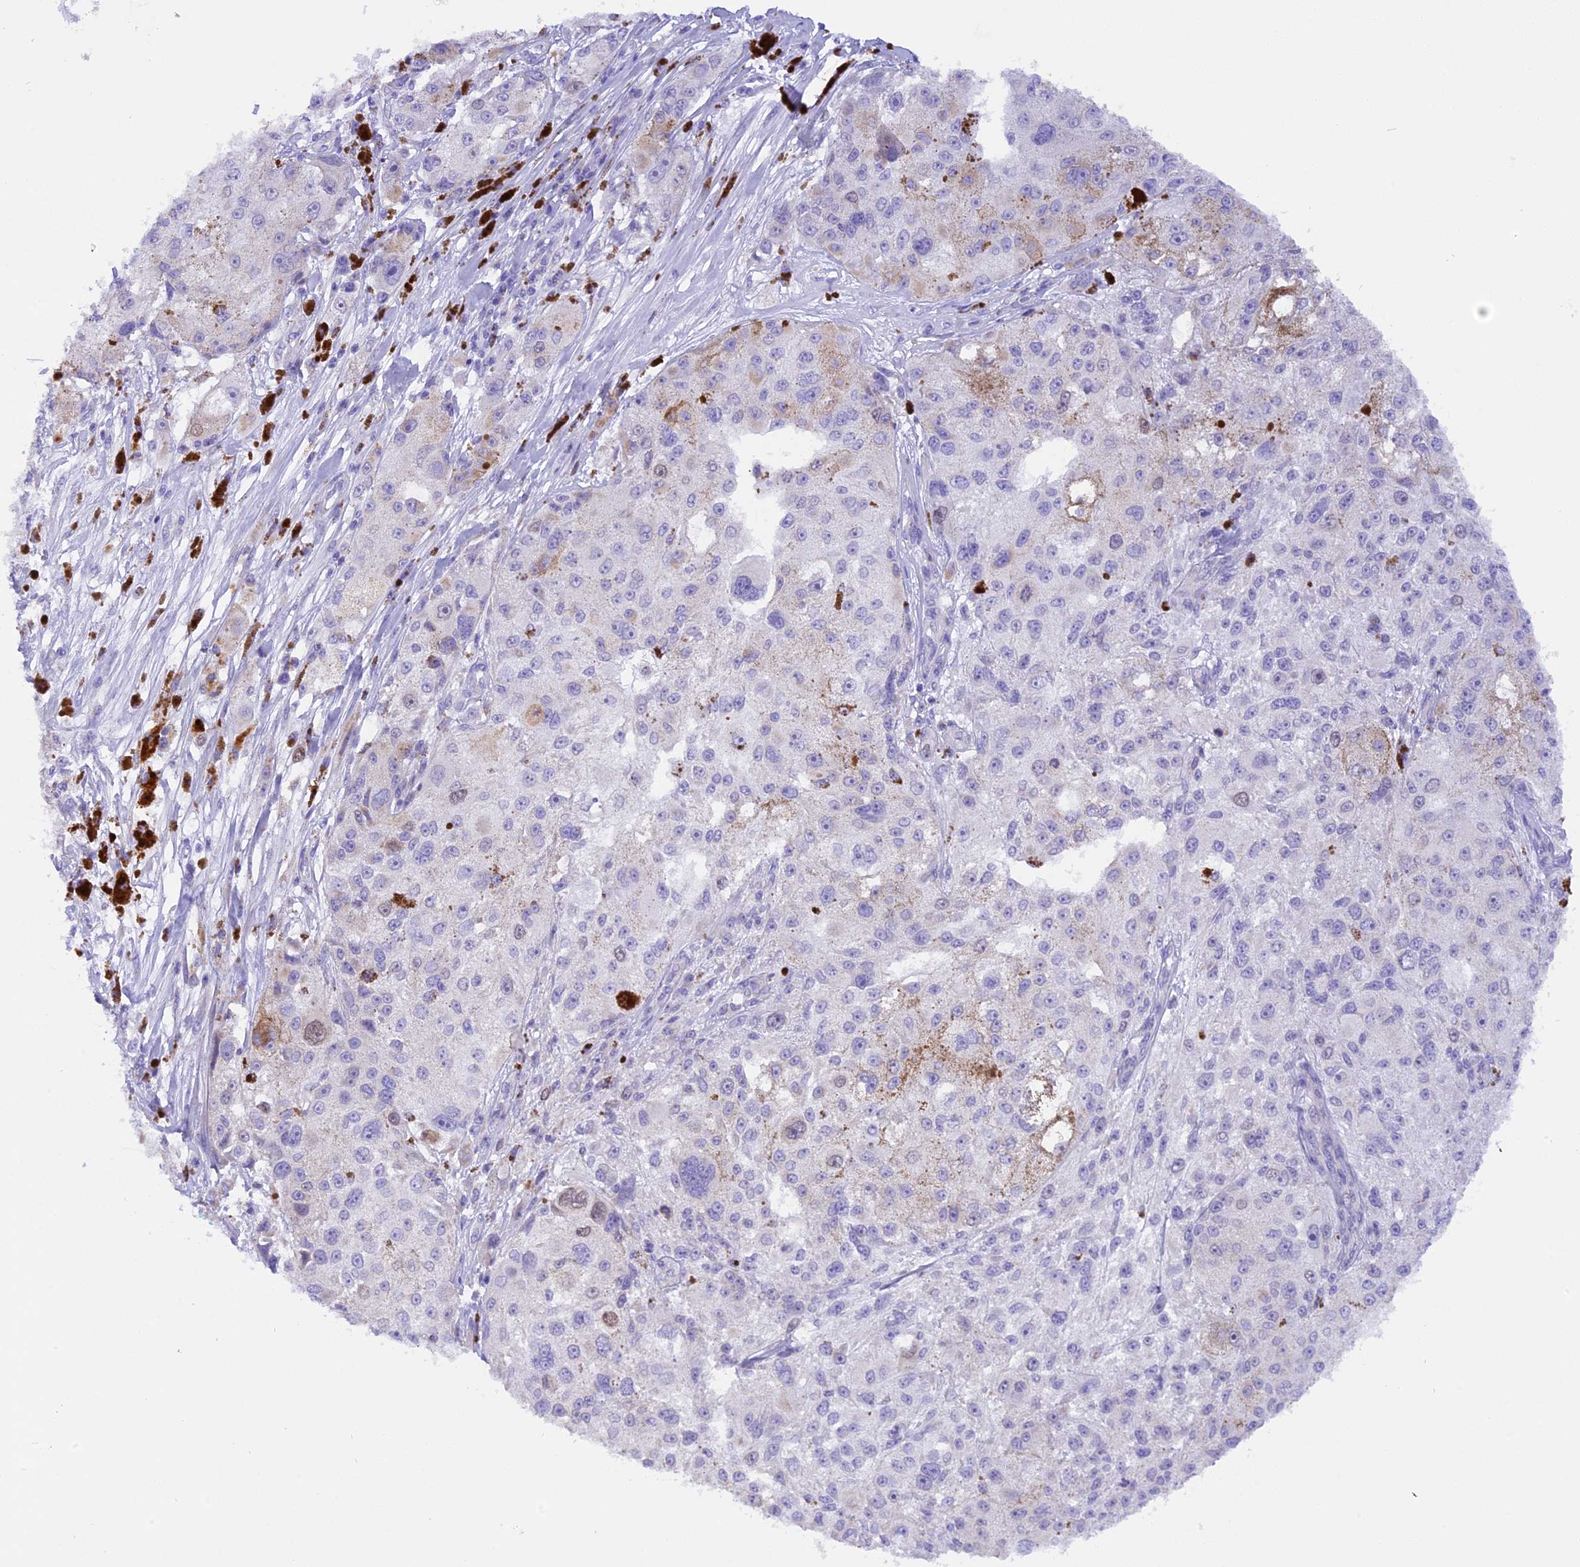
{"staining": {"intensity": "negative", "quantity": "none", "location": "none"}, "tissue": "melanoma", "cell_type": "Tumor cells", "image_type": "cancer", "snomed": [{"axis": "morphology", "description": "Necrosis, NOS"}, {"axis": "morphology", "description": "Malignant melanoma, NOS"}, {"axis": "topography", "description": "Skin"}], "caption": "Tumor cells are negative for protein expression in human malignant melanoma.", "gene": "PKIA", "patient": {"sex": "female", "age": 87}}